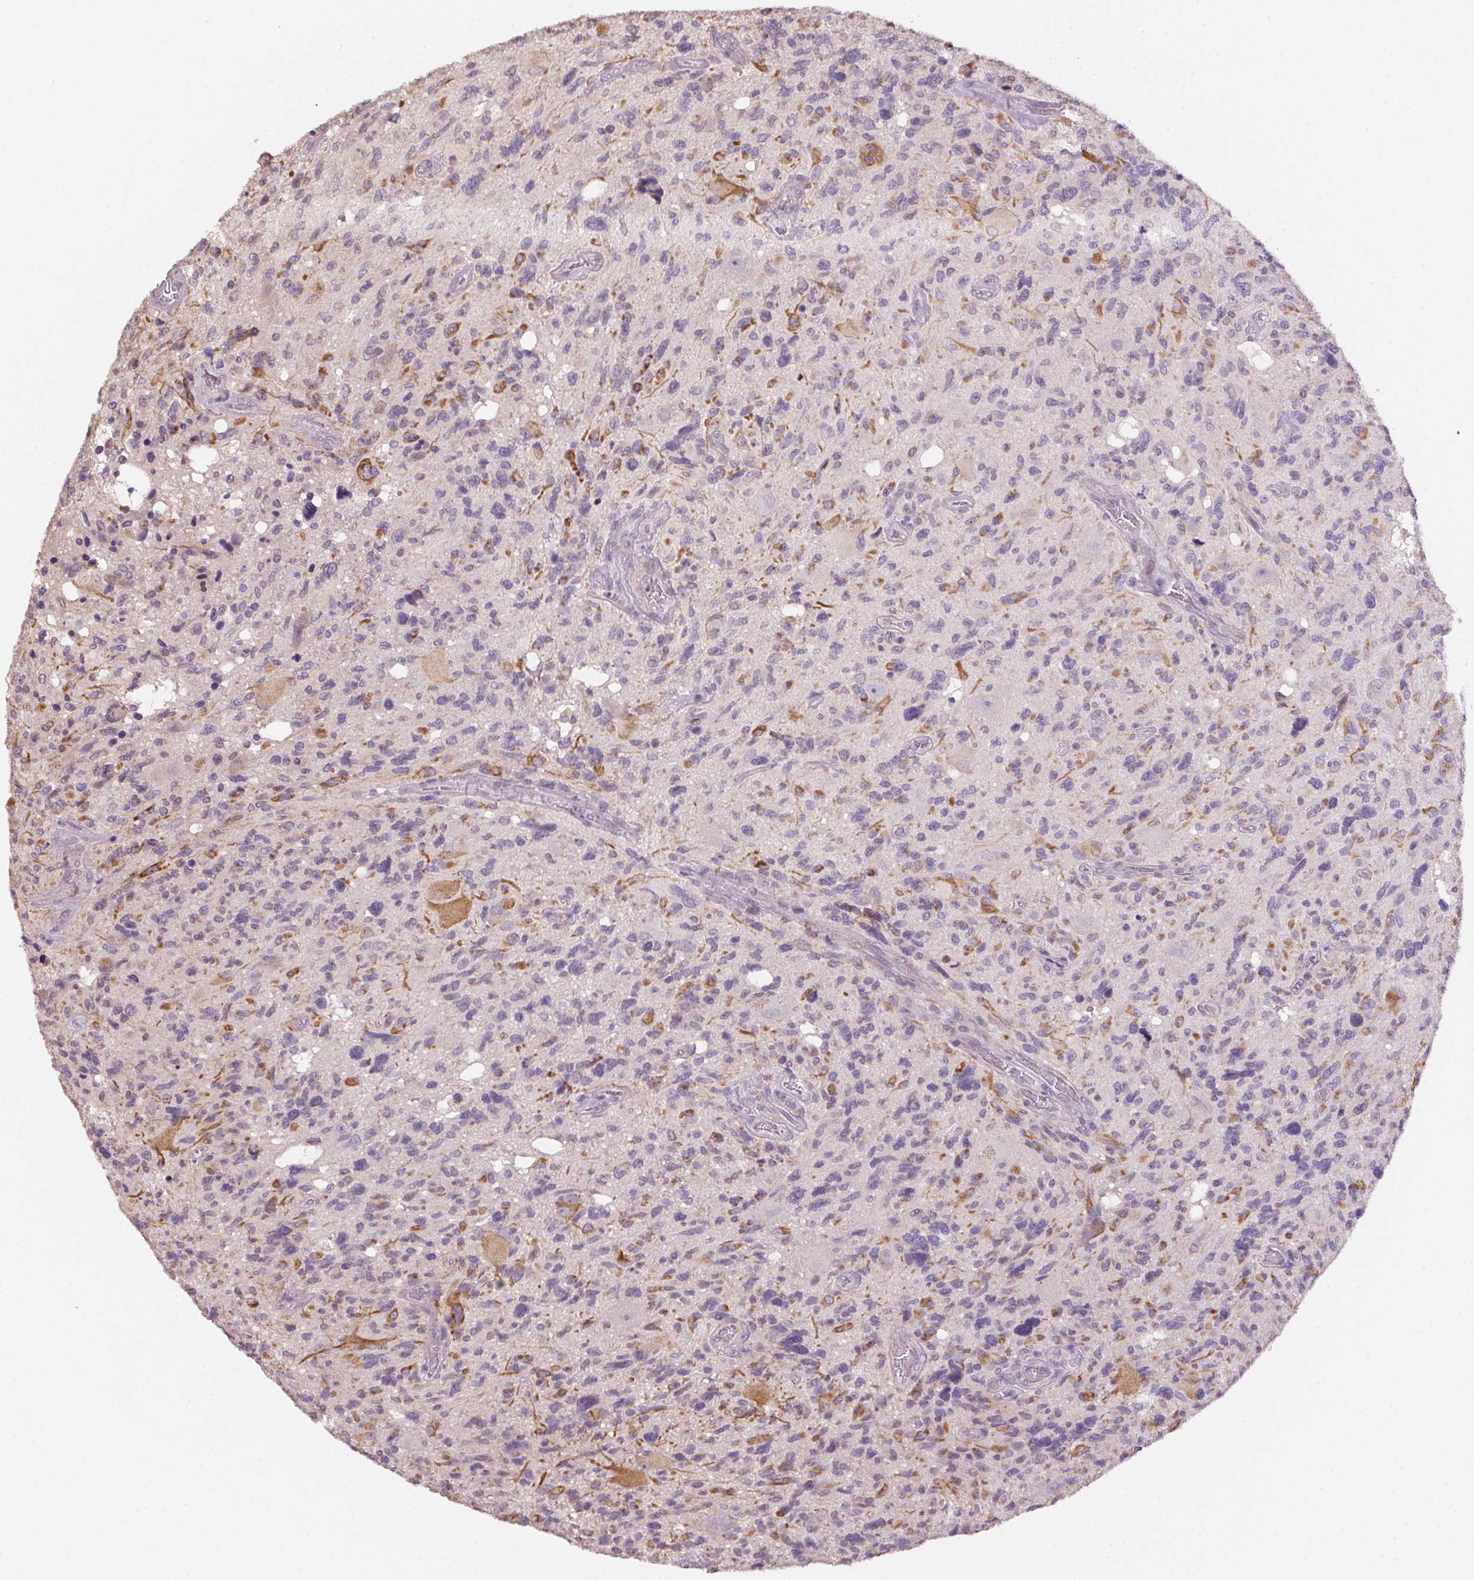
{"staining": {"intensity": "negative", "quantity": "none", "location": "none"}, "tissue": "glioma", "cell_type": "Tumor cells", "image_type": "cancer", "snomed": [{"axis": "morphology", "description": "Glioma, malignant, High grade"}, {"axis": "topography", "description": "Brain"}], "caption": "A high-resolution photomicrograph shows immunohistochemistry (IHC) staining of high-grade glioma (malignant), which exhibits no significant positivity in tumor cells.", "gene": "ALDH8A1", "patient": {"sex": "male", "age": 49}}